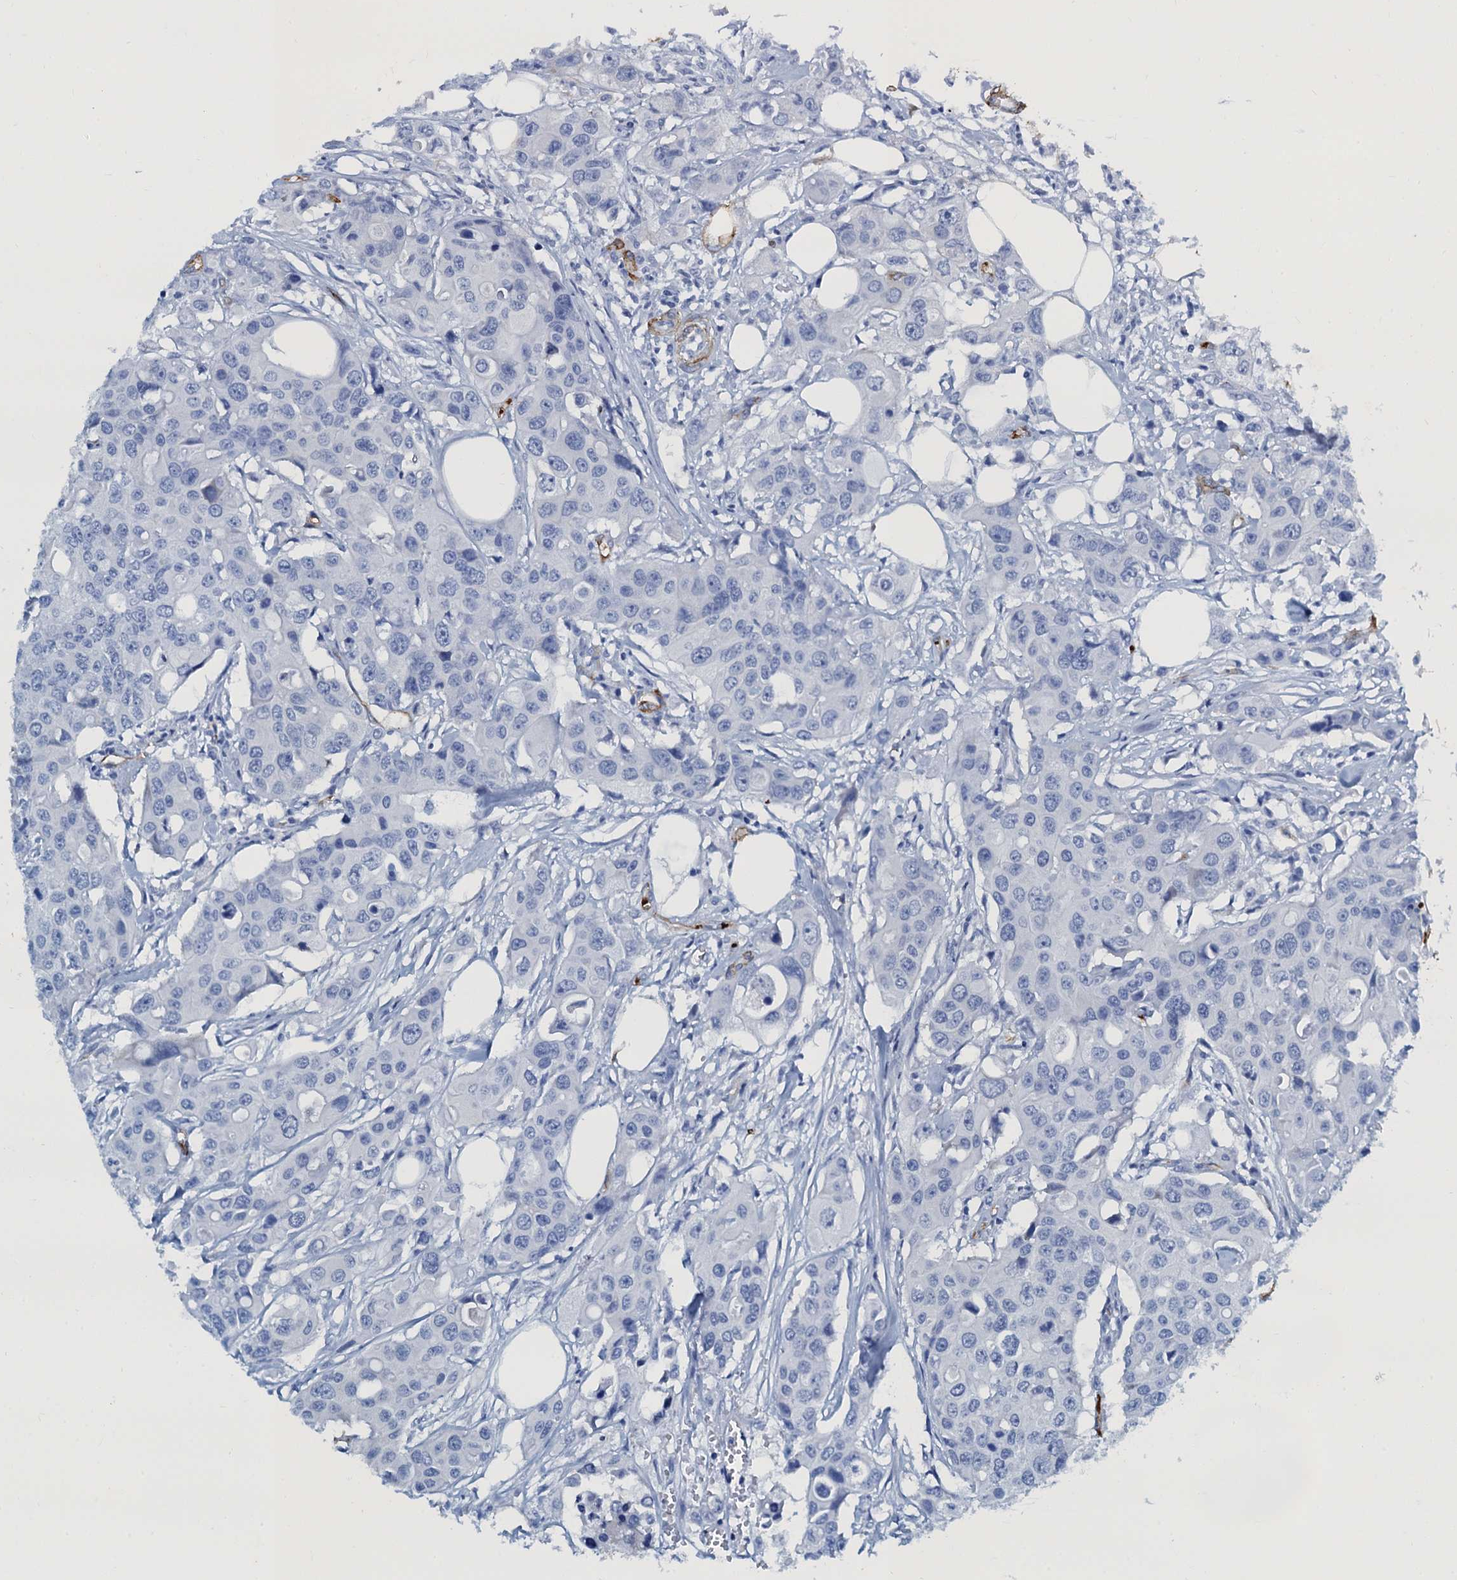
{"staining": {"intensity": "negative", "quantity": "none", "location": "none"}, "tissue": "colorectal cancer", "cell_type": "Tumor cells", "image_type": "cancer", "snomed": [{"axis": "morphology", "description": "Adenocarcinoma, NOS"}, {"axis": "topography", "description": "Colon"}], "caption": "Tumor cells are negative for brown protein staining in colorectal cancer.", "gene": "CAVIN2", "patient": {"sex": "male", "age": 77}}